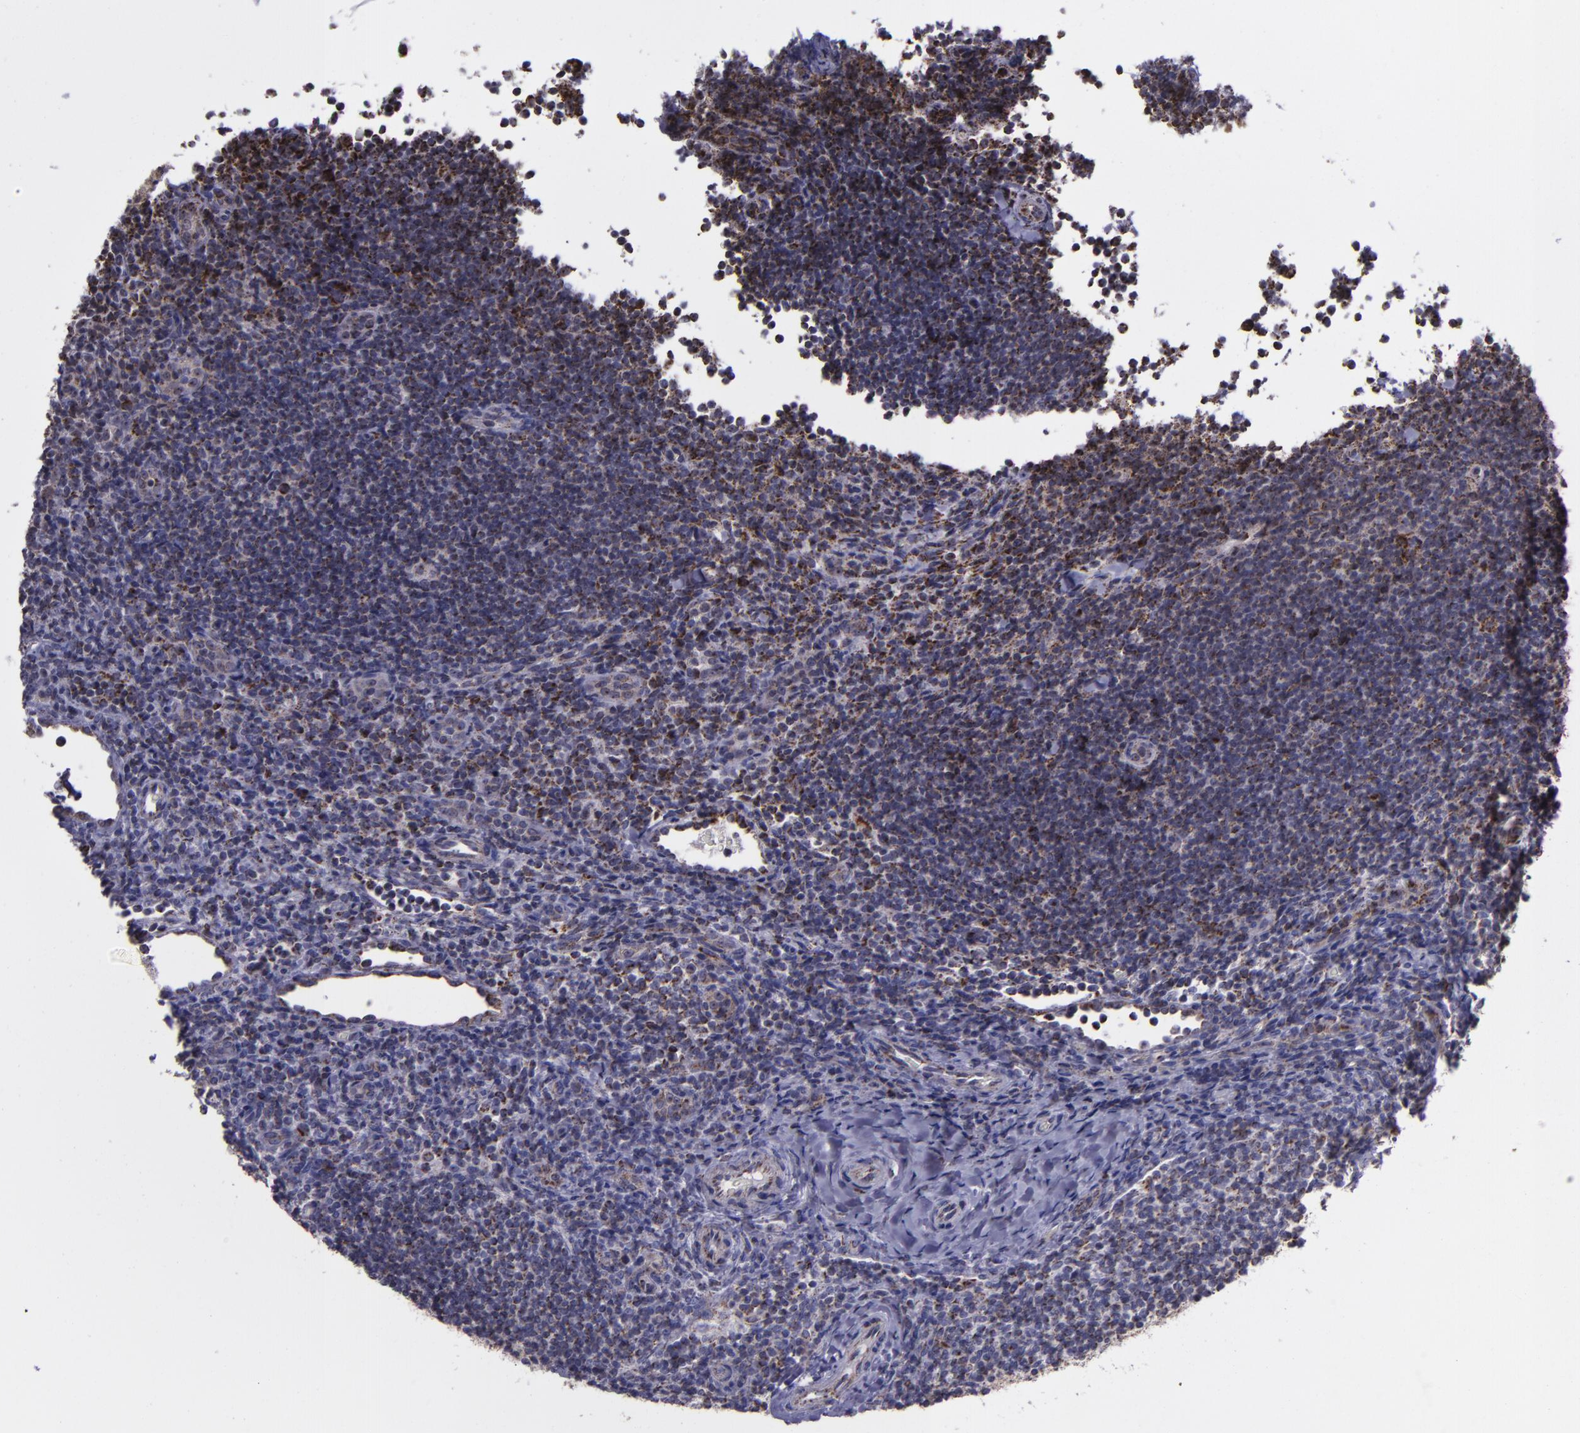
{"staining": {"intensity": "moderate", "quantity": "<25%", "location": "cytoplasmic/membranous"}, "tissue": "lymphoma", "cell_type": "Tumor cells", "image_type": "cancer", "snomed": [{"axis": "morphology", "description": "Malignant lymphoma, non-Hodgkin's type, Low grade"}, {"axis": "topography", "description": "Lymph node"}], "caption": "An image showing moderate cytoplasmic/membranous positivity in about <25% of tumor cells in lymphoma, as visualized by brown immunohistochemical staining.", "gene": "LONP1", "patient": {"sex": "female", "age": 76}}